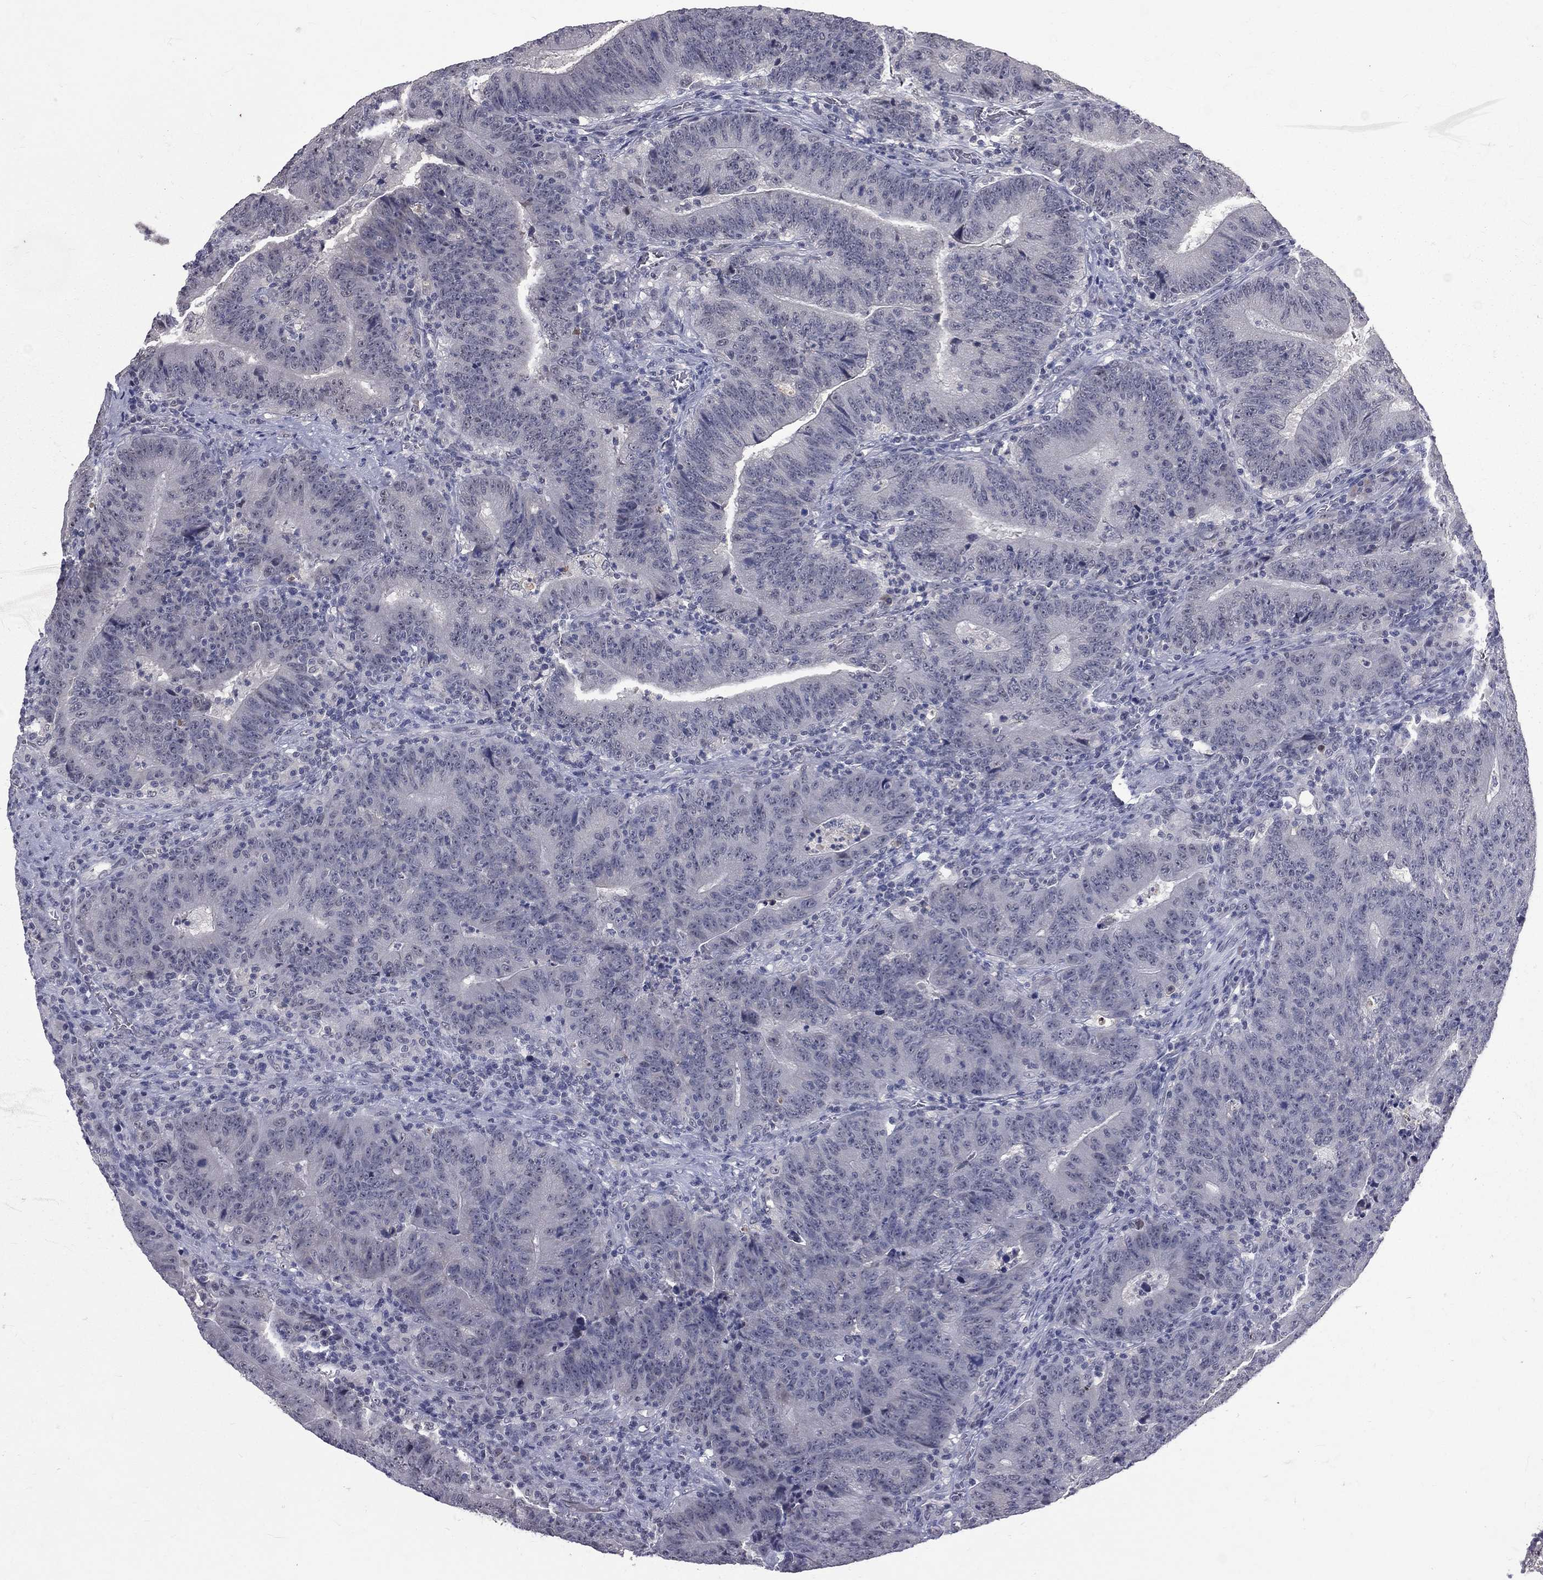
{"staining": {"intensity": "negative", "quantity": "none", "location": "none"}, "tissue": "colorectal cancer", "cell_type": "Tumor cells", "image_type": "cancer", "snomed": [{"axis": "morphology", "description": "Adenocarcinoma, NOS"}, {"axis": "topography", "description": "Colon"}], "caption": "An IHC histopathology image of colorectal cancer is shown. There is no staining in tumor cells of colorectal cancer. (Stains: DAB IHC with hematoxylin counter stain, Microscopy: brightfield microscopy at high magnification).", "gene": "DSG4", "patient": {"sex": "female", "age": 75}}